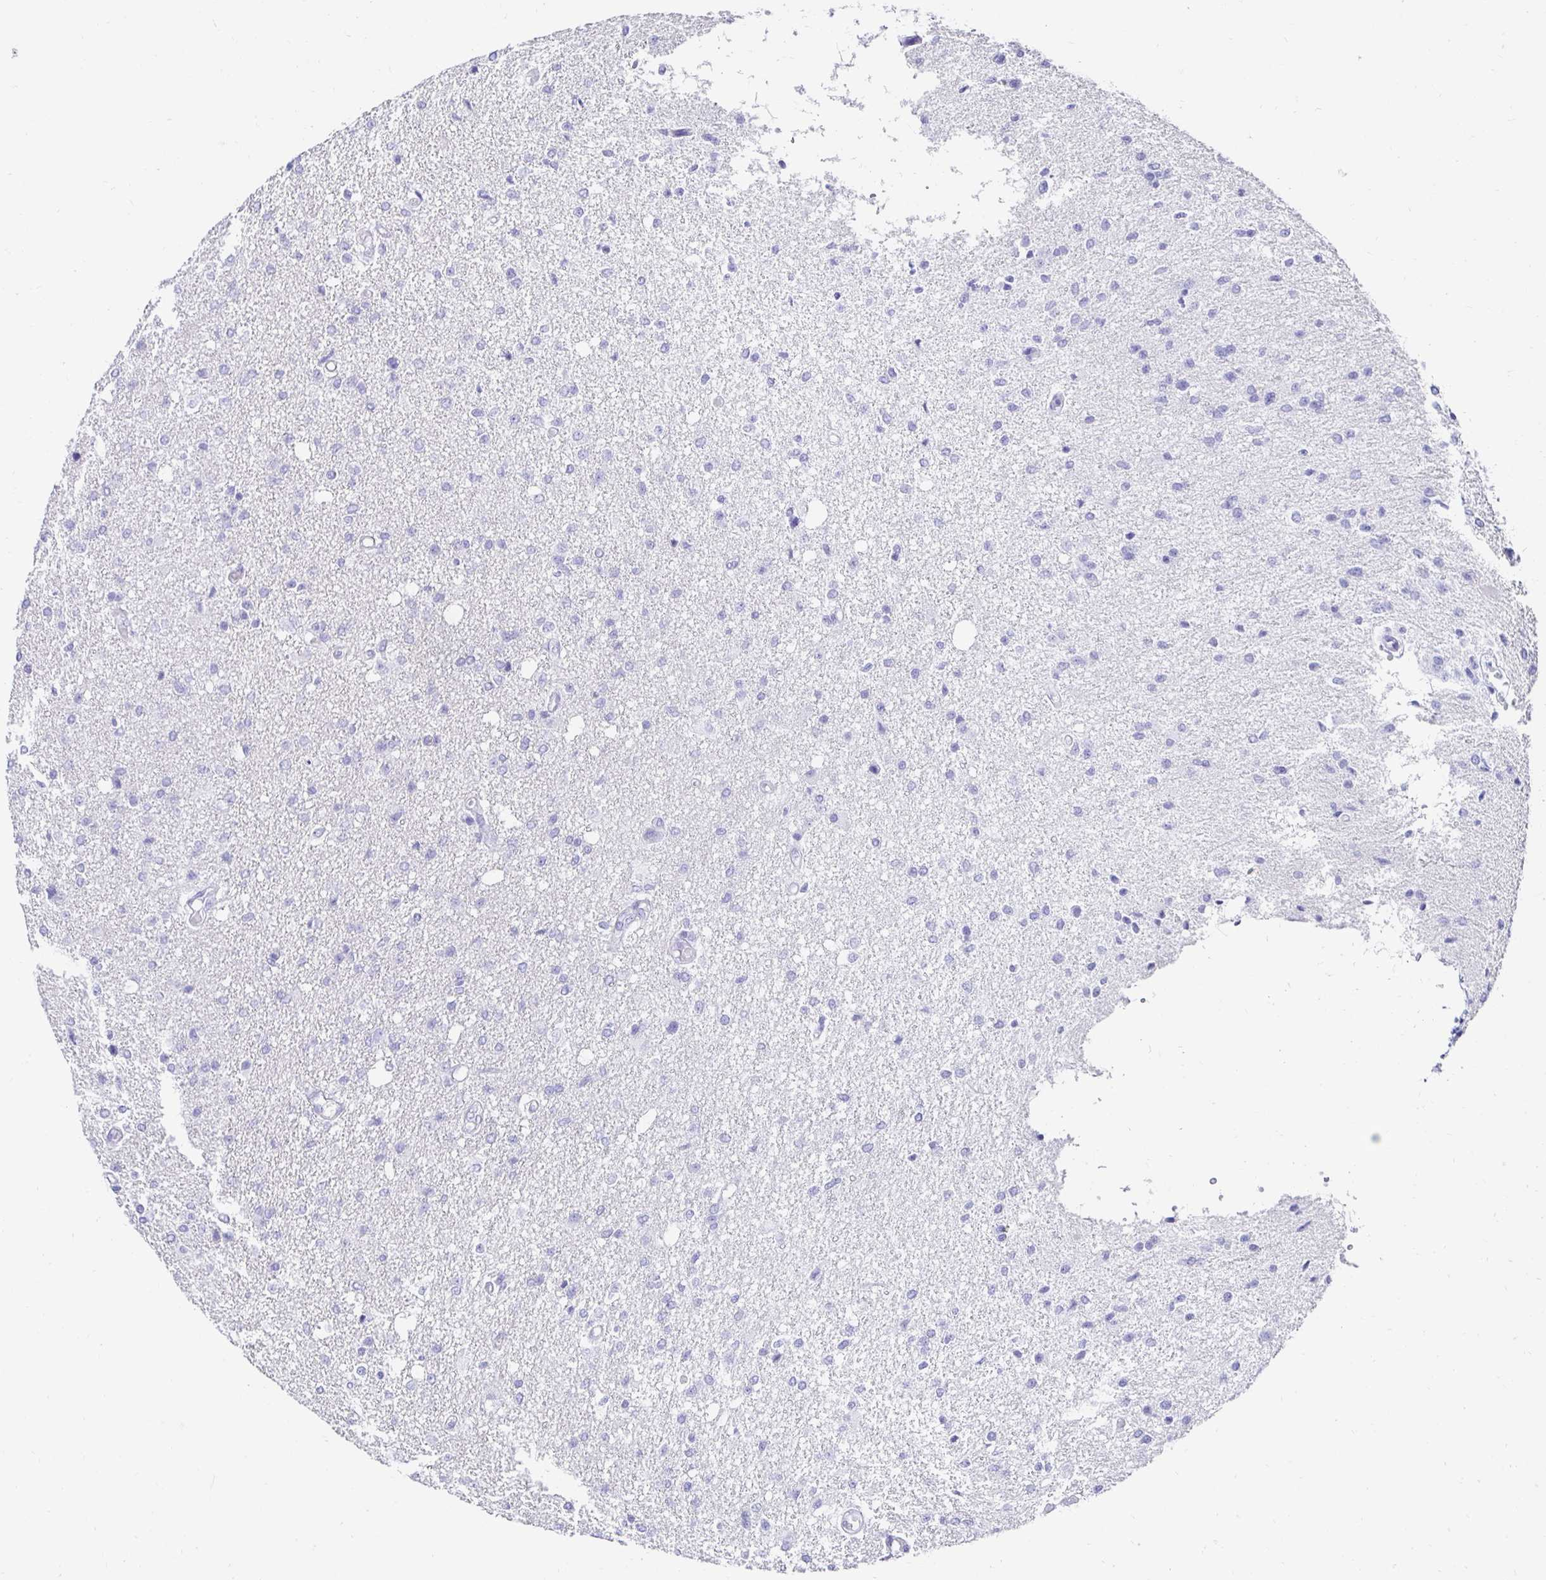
{"staining": {"intensity": "negative", "quantity": "none", "location": "none"}, "tissue": "glioma", "cell_type": "Tumor cells", "image_type": "cancer", "snomed": [{"axis": "morphology", "description": "Glioma, malignant, Low grade"}, {"axis": "topography", "description": "Brain"}], "caption": "Immunohistochemistry histopathology image of glioma stained for a protein (brown), which exhibits no staining in tumor cells. (DAB immunohistochemistry, high magnification).", "gene": "CA9", "patient": {"sex": "male", "age": 26}}